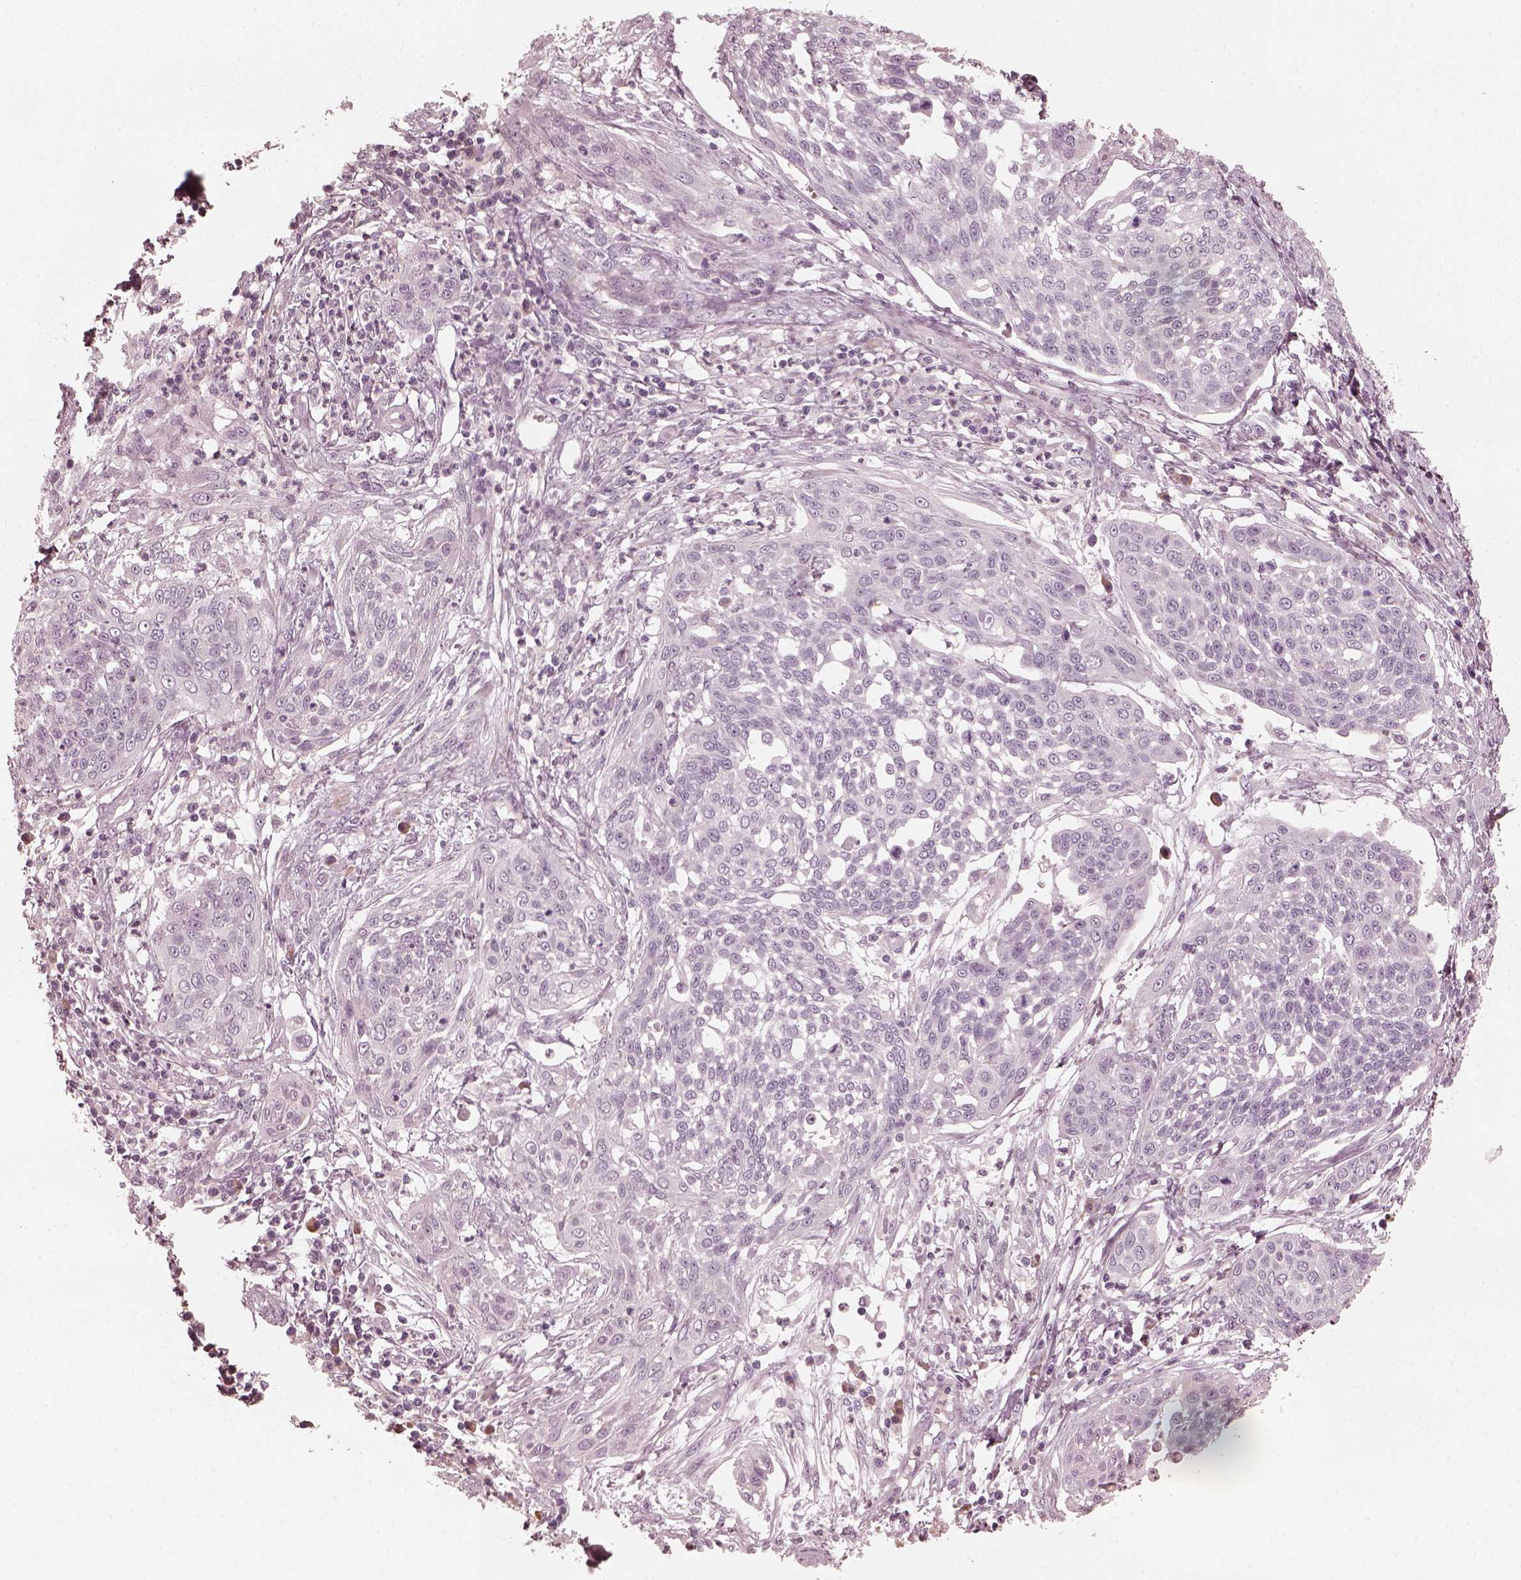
{"staining": {"intensity": "negative", "quantity": "none", "location": "none"}, "tissue": "cervical cancer", "cell_type": "Tumor cells", "image_type": "cancer", "snomed": [{"axis": "morphology", "description": "Squamous cell carcinoma, NOS"}, {"axis": "topography", "description": "Cervix"}], "caption": "Immunohistochemistry photomicrograph of neoplastic tissue: human cervical squamous cell carcinoma stained with DAB (3,3'-diaminobenzidine) demonstrates no significant protein positivity in tumor cells.", "gene": "OPTC", "patient": {"sex": "female", "age": 34}}